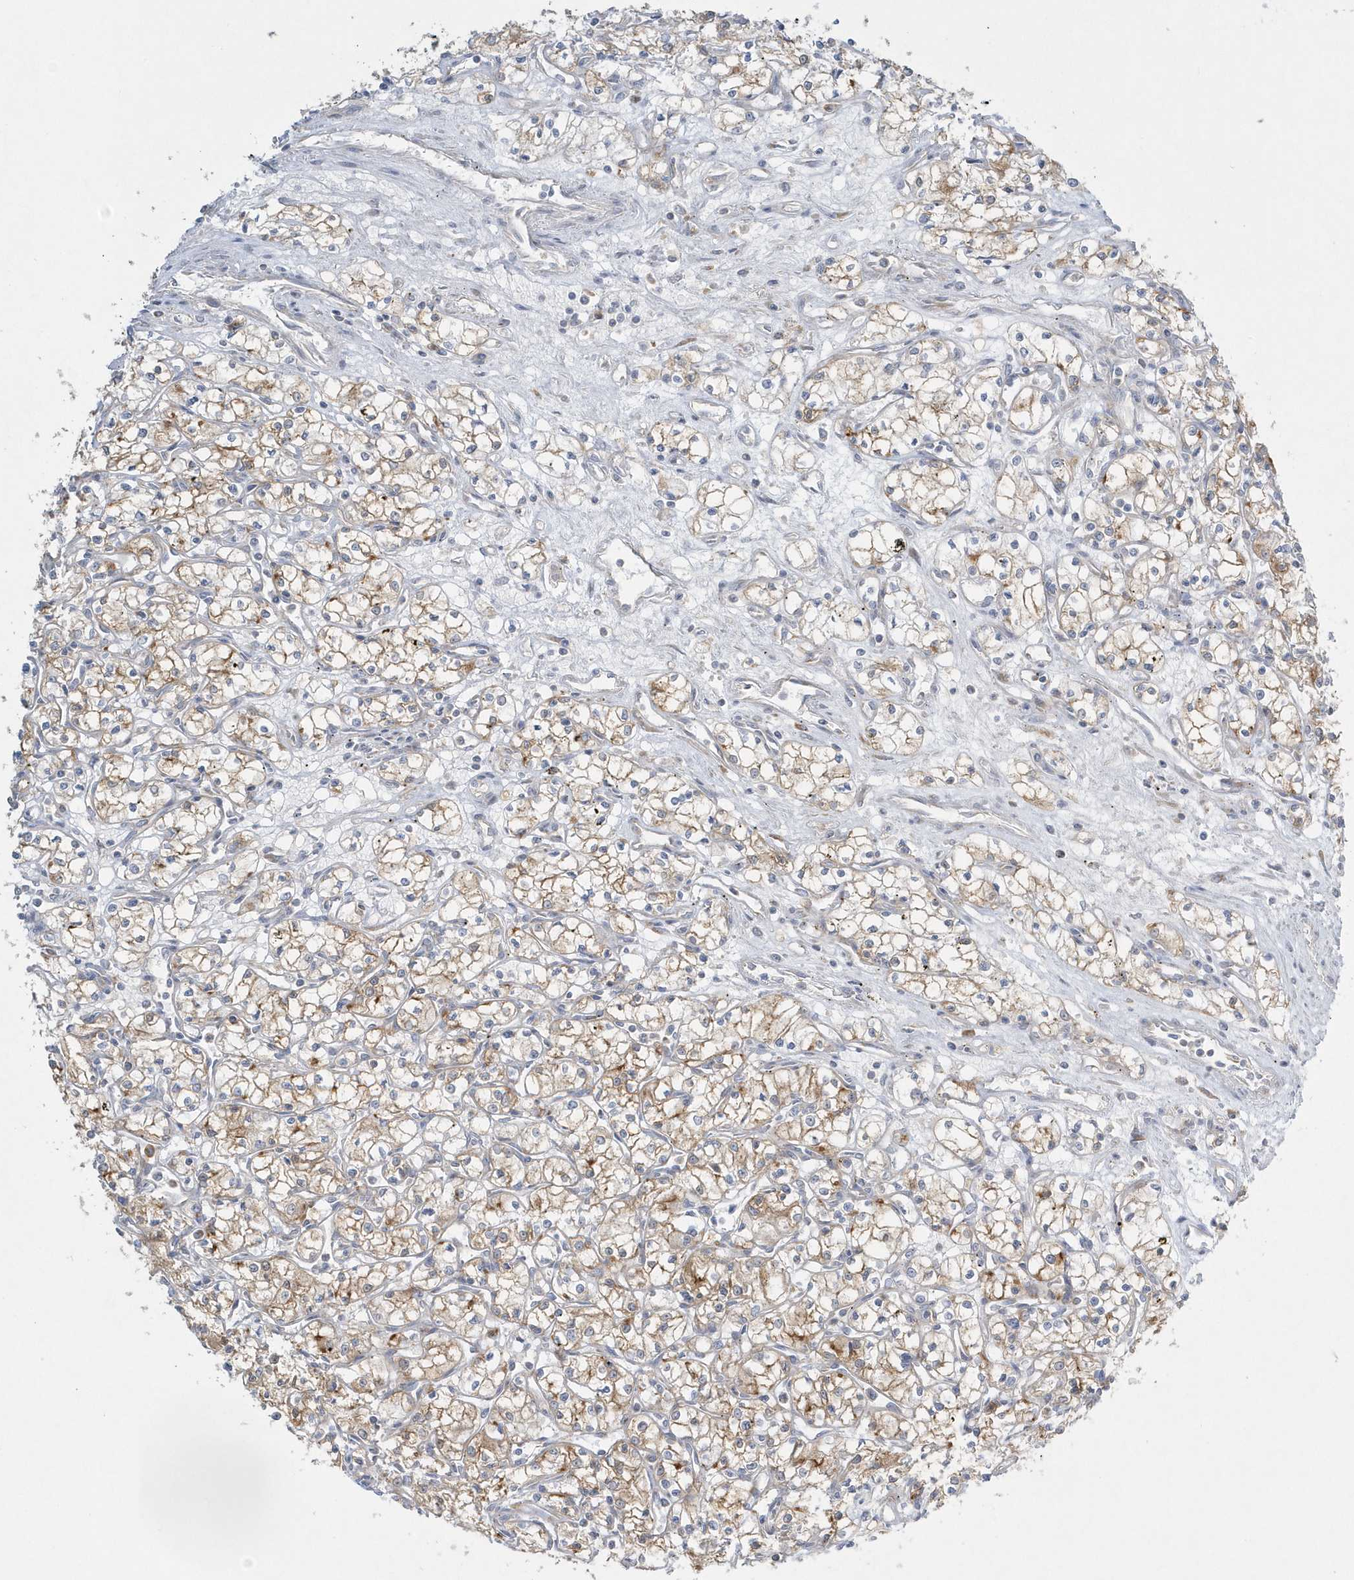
{"staining": {"intensity": "moderate", "quantity": ">75%", "location": "cytoplasmic/membranous"}, "tissue": "renal cancer", "cell_type": "Tumor cells", "image_type": "cancer", "snomed": [{"axis": "morphology", "description": "Adenocarcinoma, NOS"}, {"axis": "topography", "description": "Kidney"}], "caption": "A medium amount of moderate cytoplasmic/membranous expression is seen in about >75% of tumor cells in adenocarcinoma (renal) tissue.", "gene": "DNAJC18", "patient": {"sex": "male", "age": 59}}